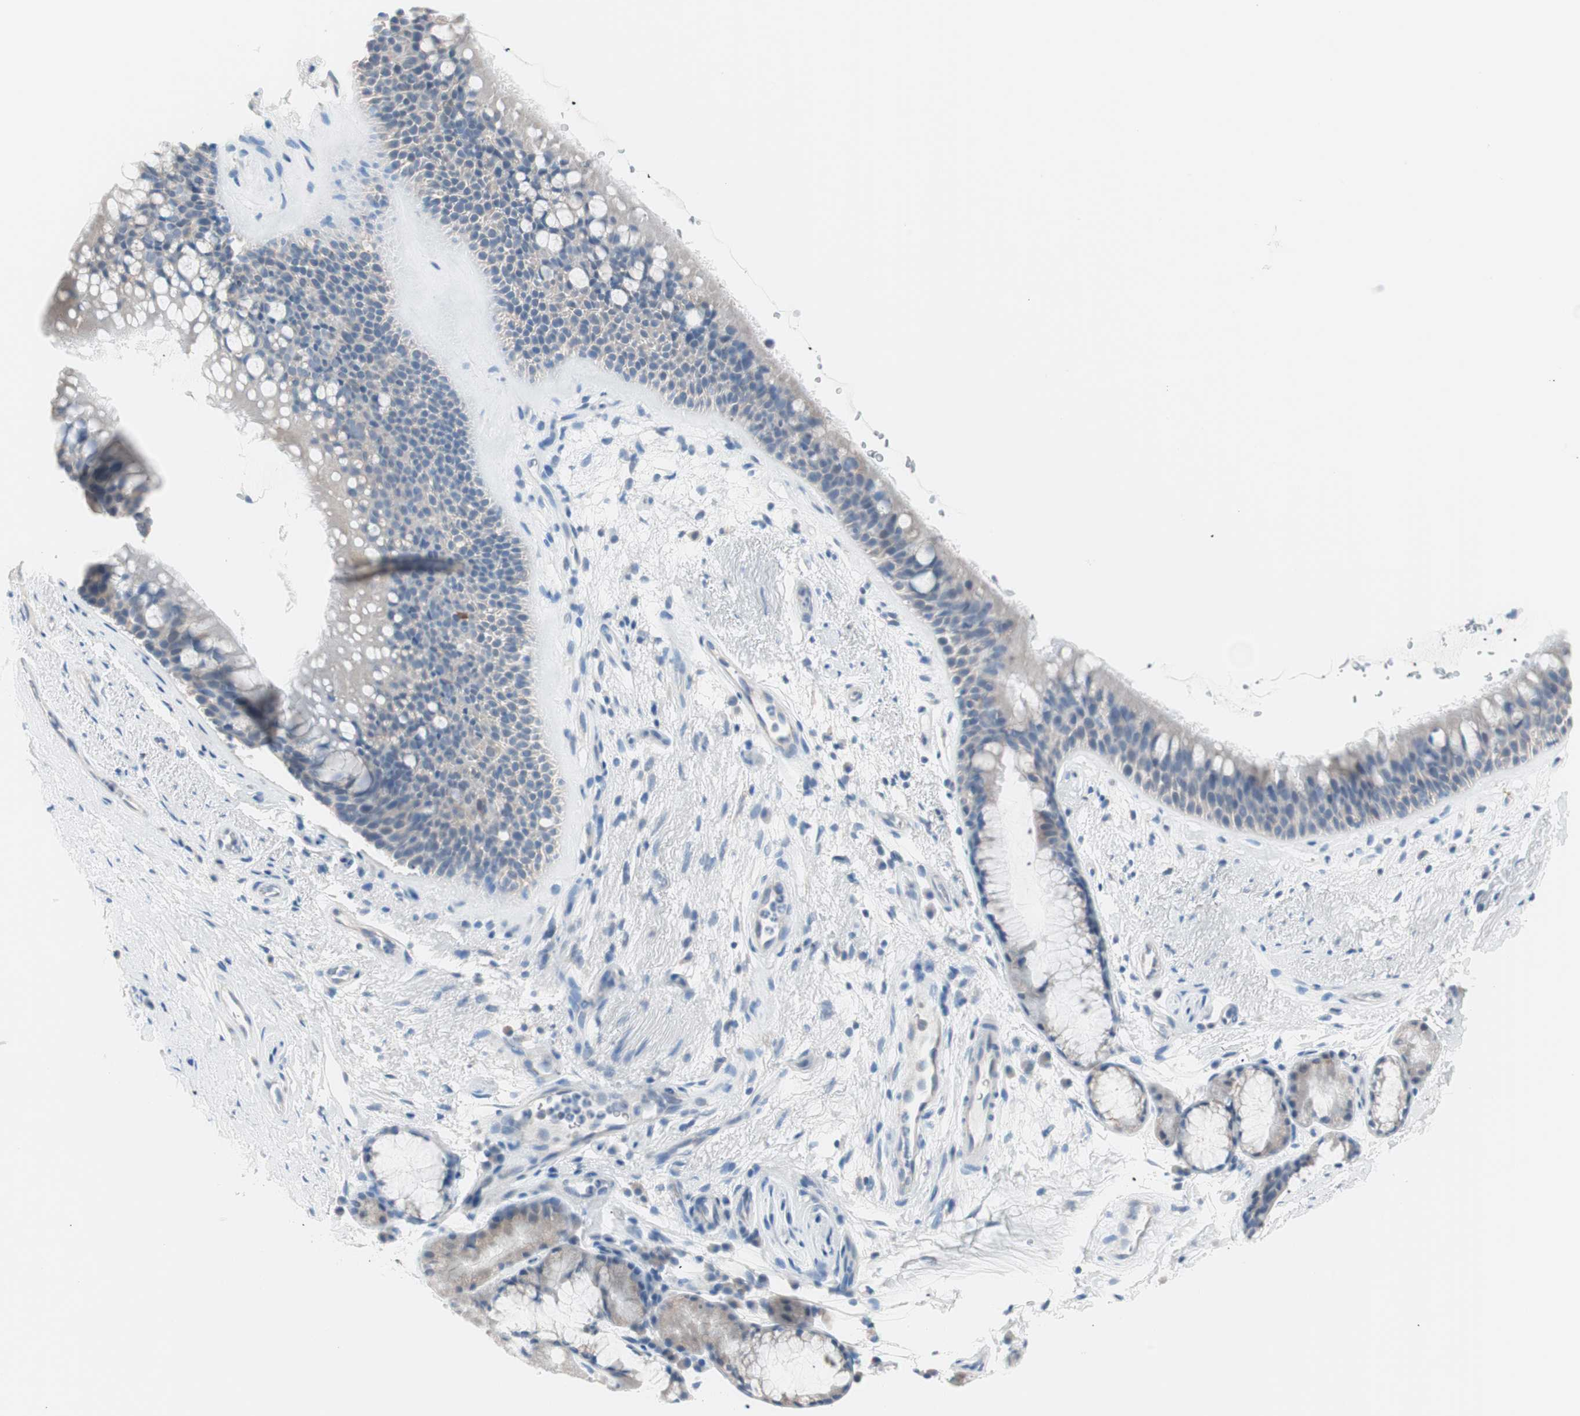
{"staining": {"intensity": "negative", "quantity": "none", "location": "none"}, "tissue": "bronchus", "cell_type": "Respiratory epithelial cells", "image_type": "normal", "snomed": [{"axis": "morphology", "description": "Normal tissue, NOS"}, {"axis": "topography", "description": "Bronchus"}], "caption": "Respiratory epithelial cells are negative for brown protein staining in normal bronchus.", "gene": "VIL1", "patient": {"sex": "female", "age": 54}}